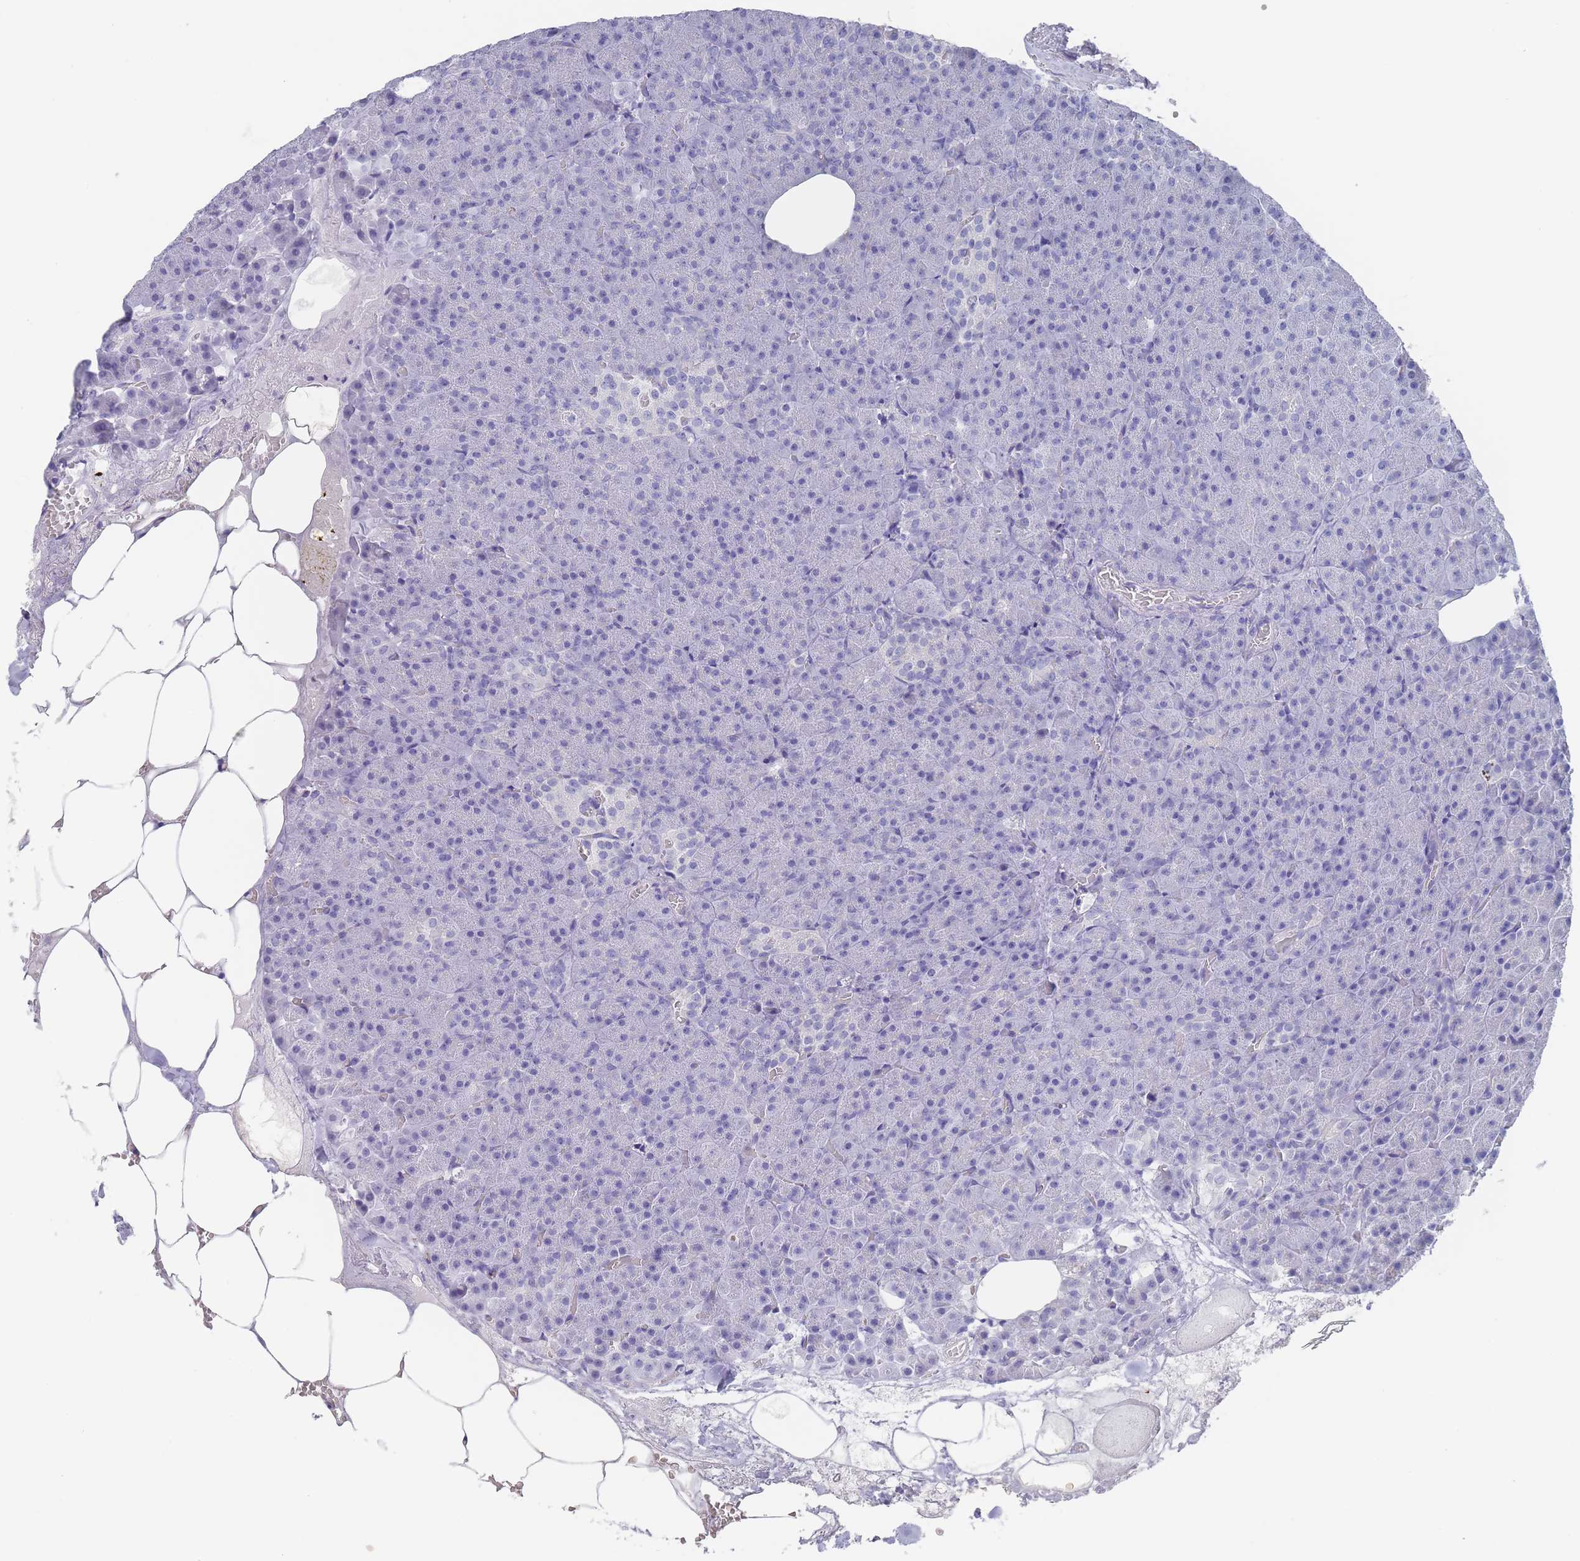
{"staining": {"intensity": "negative", "quantity": "none", "location": "none"}, "tissue": "pancreas", "cell_type": "Exocrine glandular cells", "image_type": "normal", "snomed": [{"axis": "morphology", "description": "Normal tissue, NOS"}, {"axis": "topography", "description": "Pancreas"}], "caption": "Immunohistochemistry photomicrograph of unremarkable human pancreas stained for a protein (brown), which reveals no staining in exocrine glandular cells. The staining is performed using DAB (3,3'-diaminobenzidine) brown chromogen with nuclei counter-stained in using hematoxylin.", "gene": "RAB2B", "patient": {"sex": "female", "age": 74}}